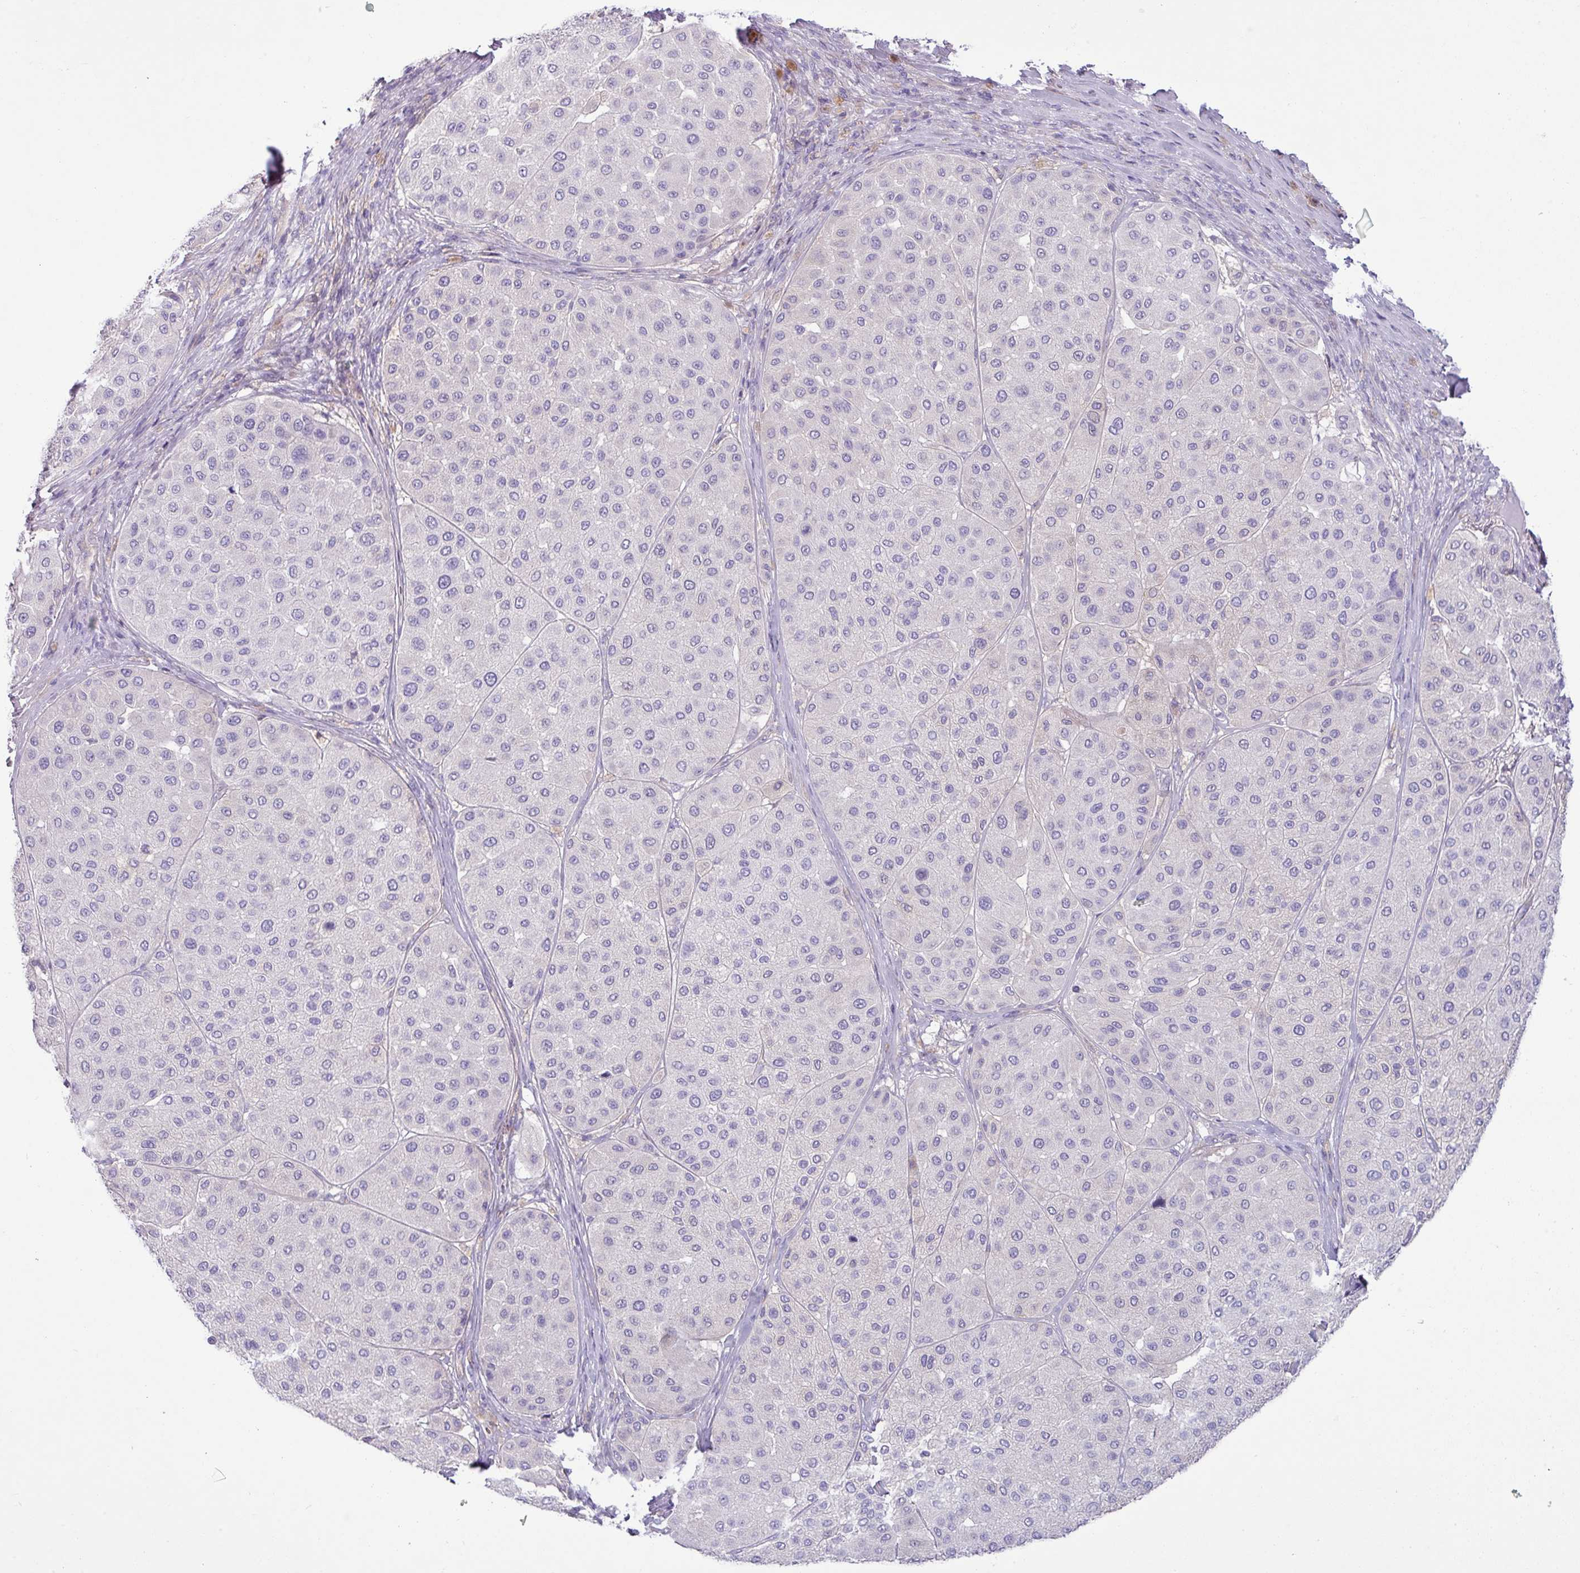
{"staining": {"intensity": "negative", "quantity": "none", "location": "none"}, "tissue": "melanoma", "cell_type": "Tumor cells", "image_type": "cancer", "snomed": [{"axis": "morphology", "description": "Malignant melanoma, Metastatic site"}, {"axis": "topography", "description": "Smooth muscle"}], "caption": "This micrograph is of malignant melanoma (metastatic site) stained with IHC to label a protein in brown with the nuclei are counter-stained blue. There is no staining in tumor cells.", "gene": "KIRREL3", "patient": {"sex": "male", "age": 41}}